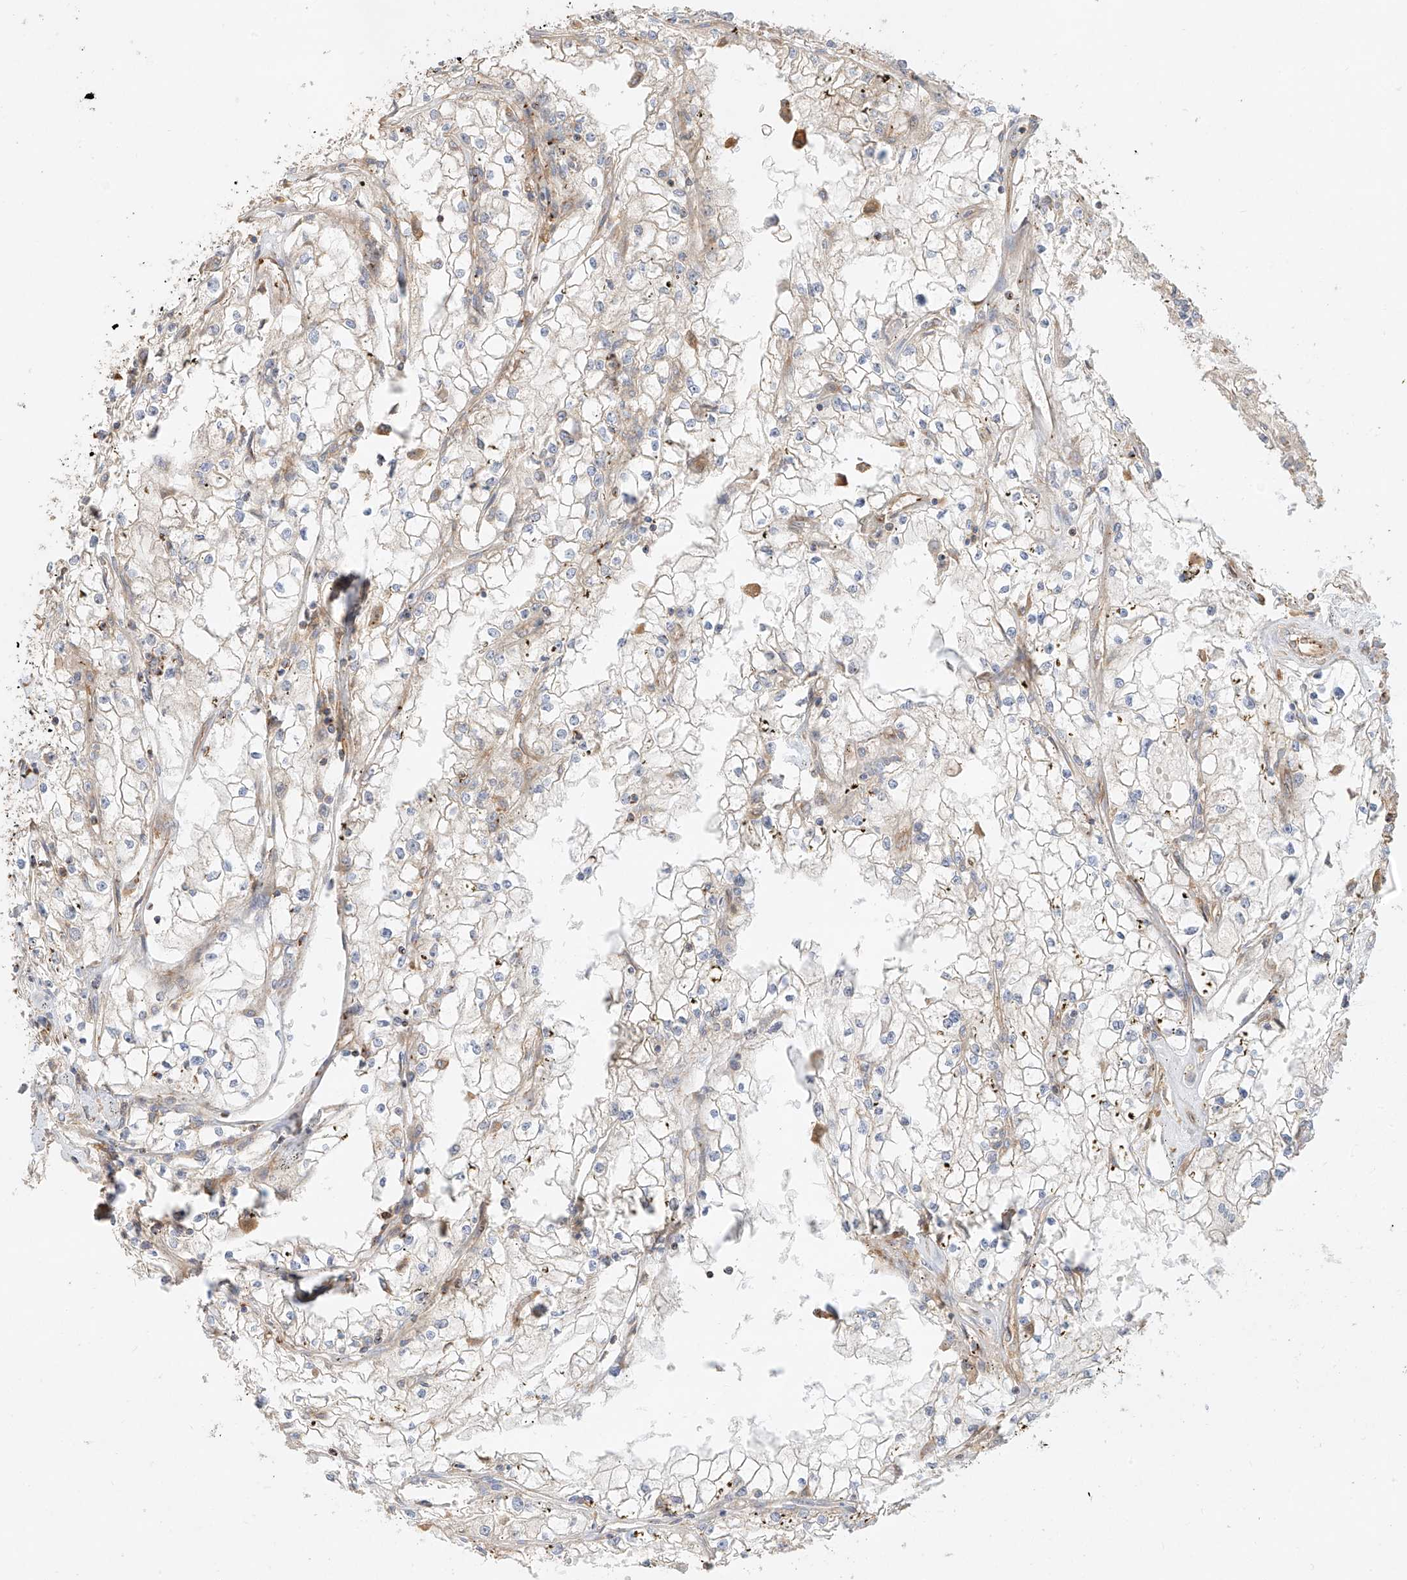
{"staining": {"intensity": "negative", "quantity": "none", "location": "none"}, "tissue": "renal cancer", "cell_type": "Tumor cells", "image_type": "cancer", "snomed": [{"axis": "morphology", "description": "Adenocarcinoma, NOS"}, {"axis": "topography", "description": "Kidney"}], "caption": "DAB immunohistochemical staining of human adenocarcinoma (renal) displays no significant staining in tumor cells.", "gene": "SNX9", "patient": {"sex": "male", "age": 56}}